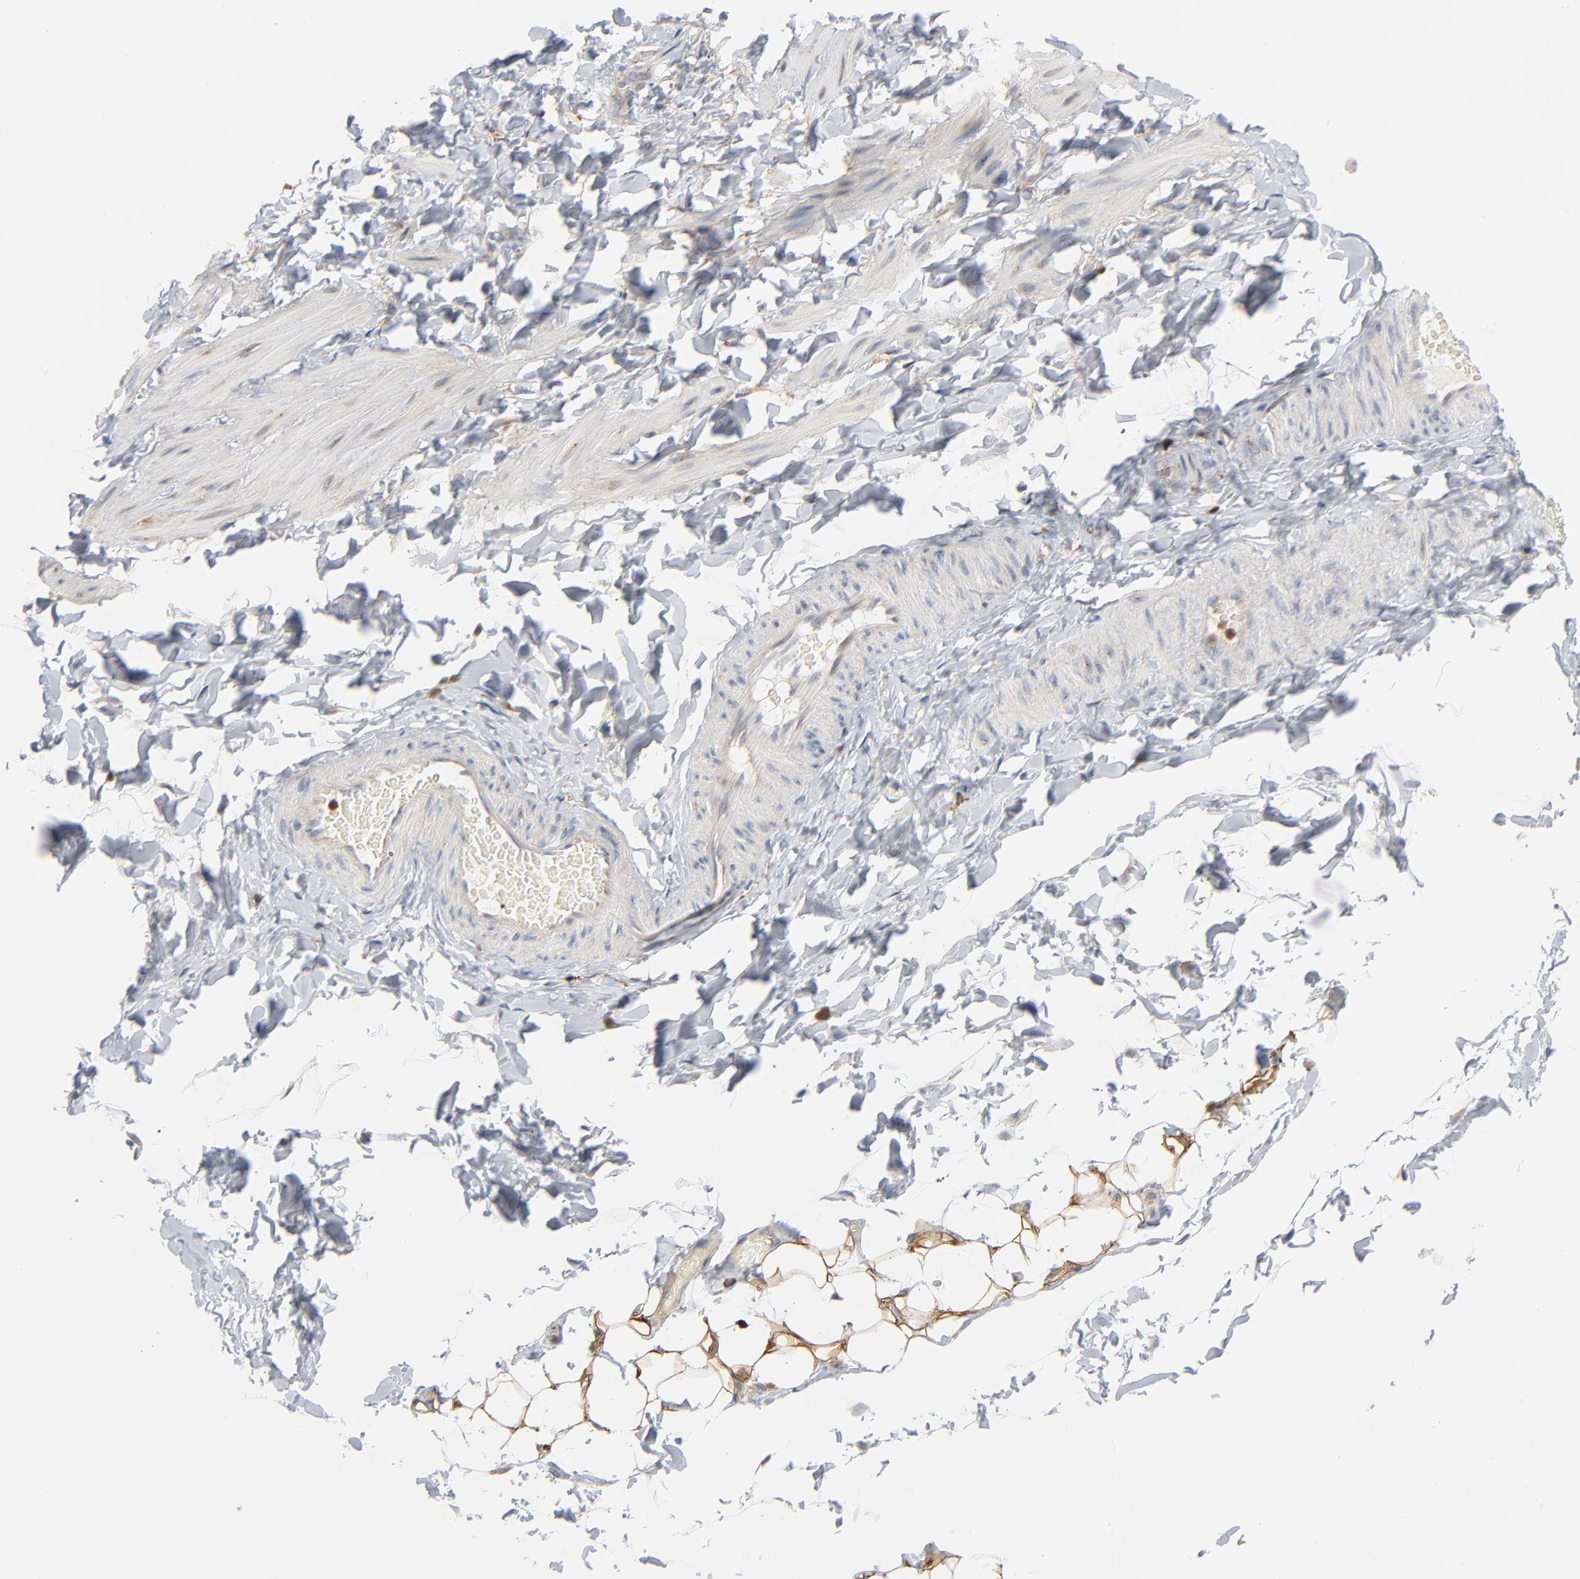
{"staining": {"intensity": "moderate", "quantity": ">75%", "location": "cytoplasmic/membranous"}, "tissue": "adipose tissue", "cell_type": "Adipocytes", "image_type": "normal", "snomed": [{"axis": "morphology", "description": "Normal tissue, NOS"}, {"axis": "topography", "description": "Soft tissue"}], "caption": "Immunohistochemical staining of normal adipose tissue shows >75% levels of moderate cytoplasmic/membranous protein staining in about >75% of adipocytes. (DAB (3,3'-diaminobenzidine) IHC, brown staining for protein, blue staining for nuclei).", "gene": "SH3KBP1", "patient": {"sex": "male", "age": 26}}